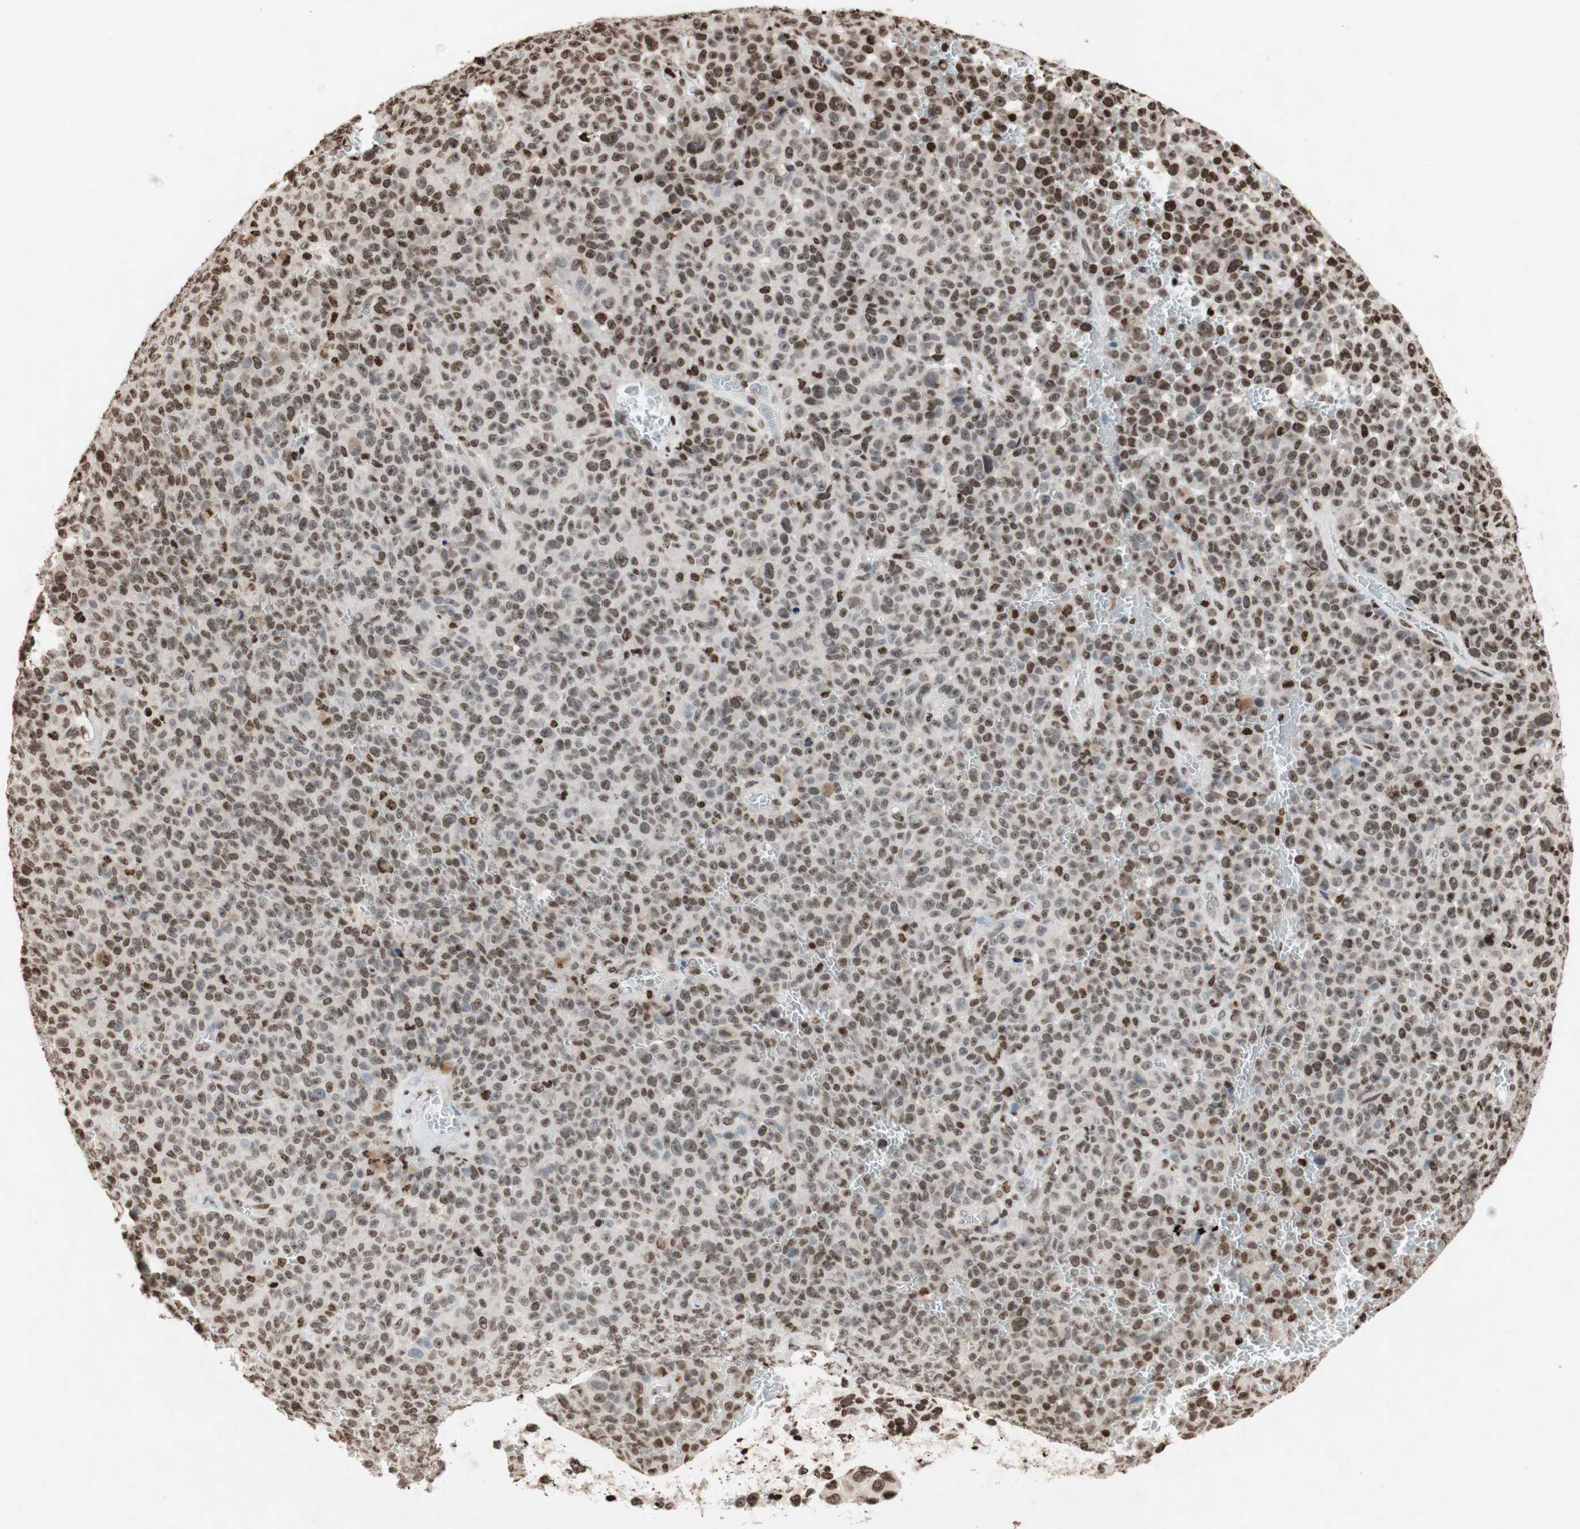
{"staining": {"intensity": "moderate", "quantity": ">75%", "location": "nuclear"}, "tissue": "melanoma", "cell_type": "Tumor cells", "image_type": "cancer", "snomed": [{"axis": "morphology", "description": "Malignant melanoma, NOS"}, {"axis": "topography", "description": "Skin"}], "caption": "Immunohistochemical staining of malignant melanoma reveals medium levels of moderate nuclear expression in about >75% of tumor cells.", "gene": "NCOA3", "patient": {"sex": "female", "age": 82}}